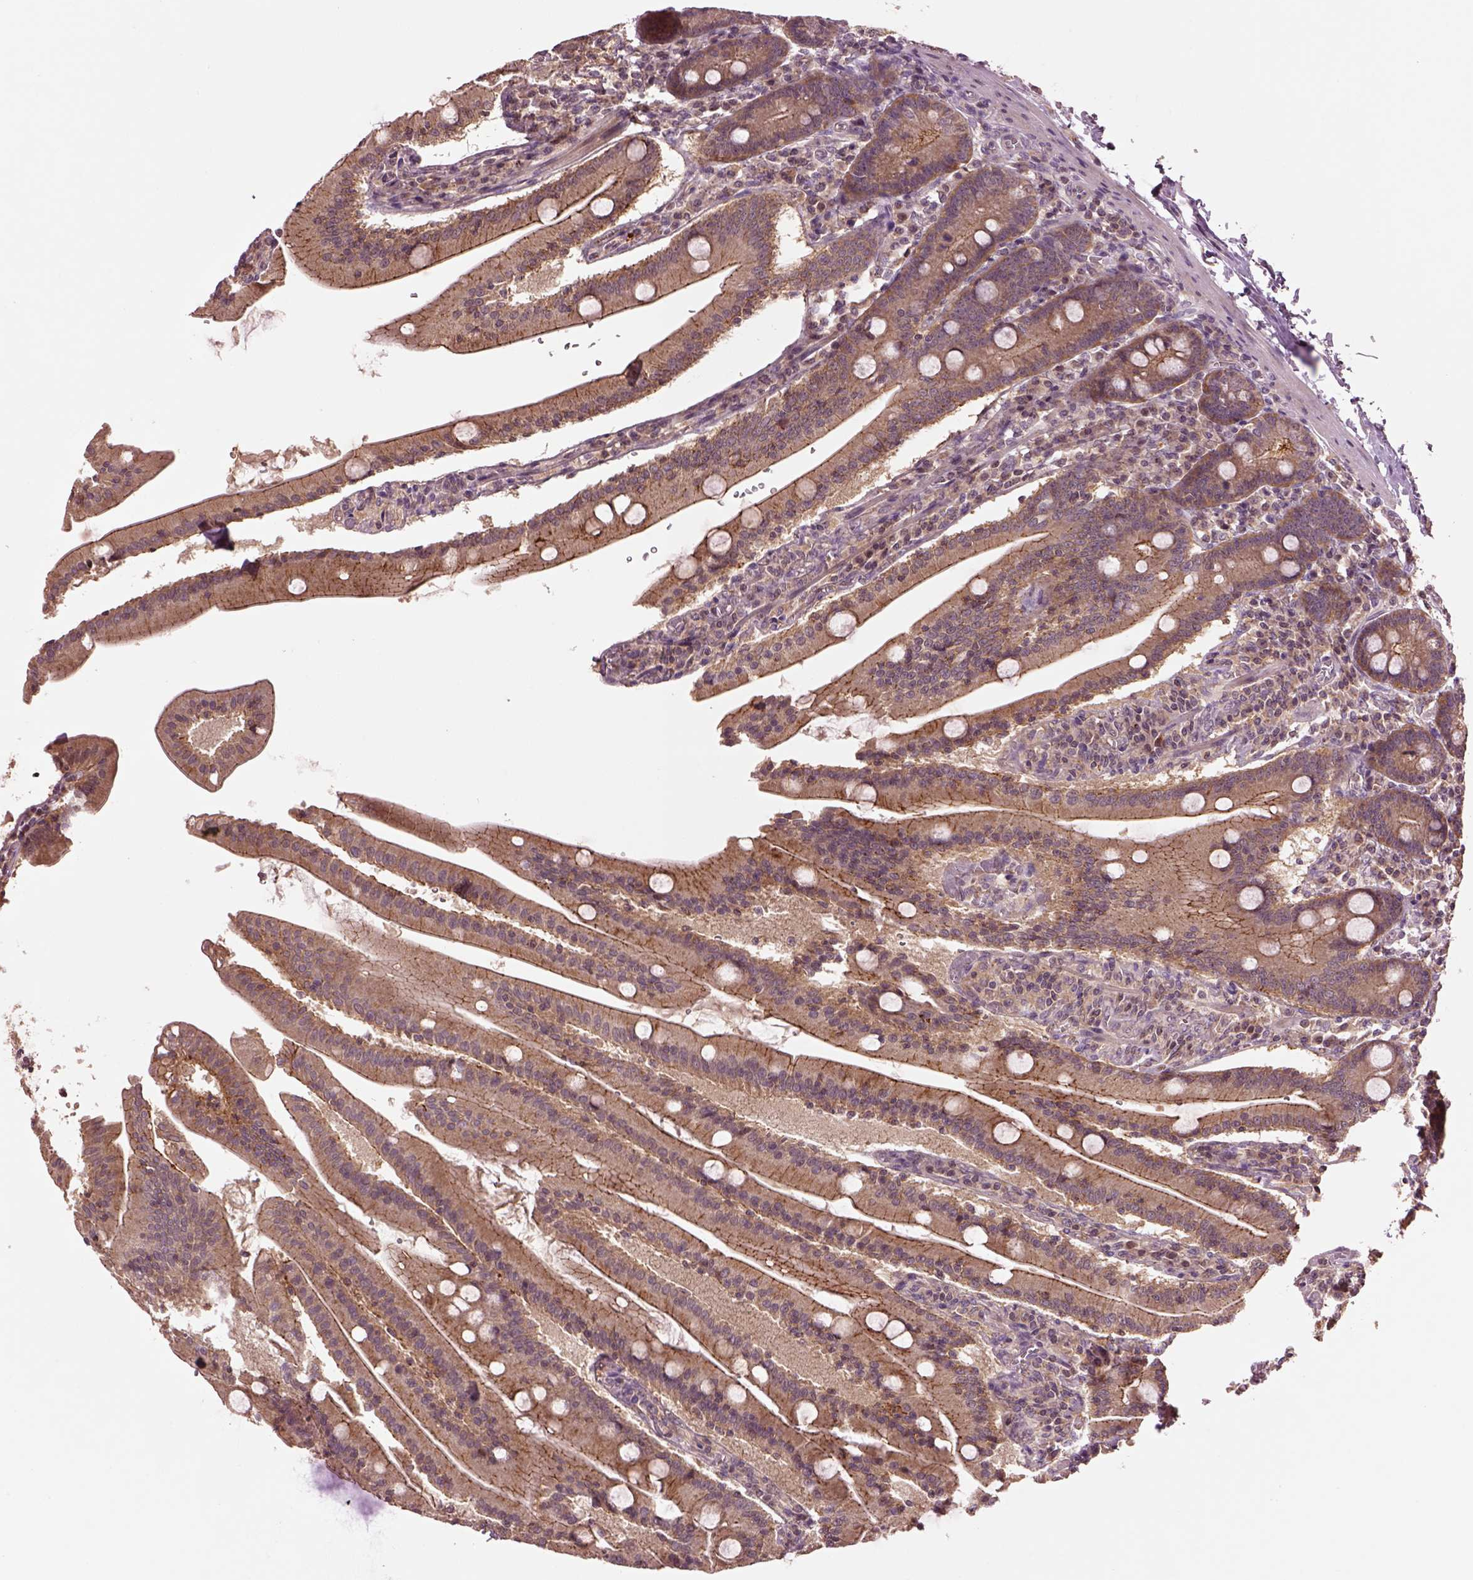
{"staining": {"intensity": "moderate", "quantity": ">75%", "location": "cytoplasmic/membranous"}, "tissue": "small intestine", "cell_type": "Glandular cells", "image_type": "normal", "snomed": [{"axis": "morphology", "description": "Normal tissue, NOS"}, {"axis": "topography", "description": "Small intestine"}], "caption": "Glandular cells display medium levels of moderate cytoplasmic/membranous expression in approximately >75% of cells in unremarkable small intestine. (DAB (3,3'-diaminobenzidine) = brown stain, brightfield microscopy at high magnification).", "gene": "MTHFS", "patient": {"sex": "male", "age": 37}}